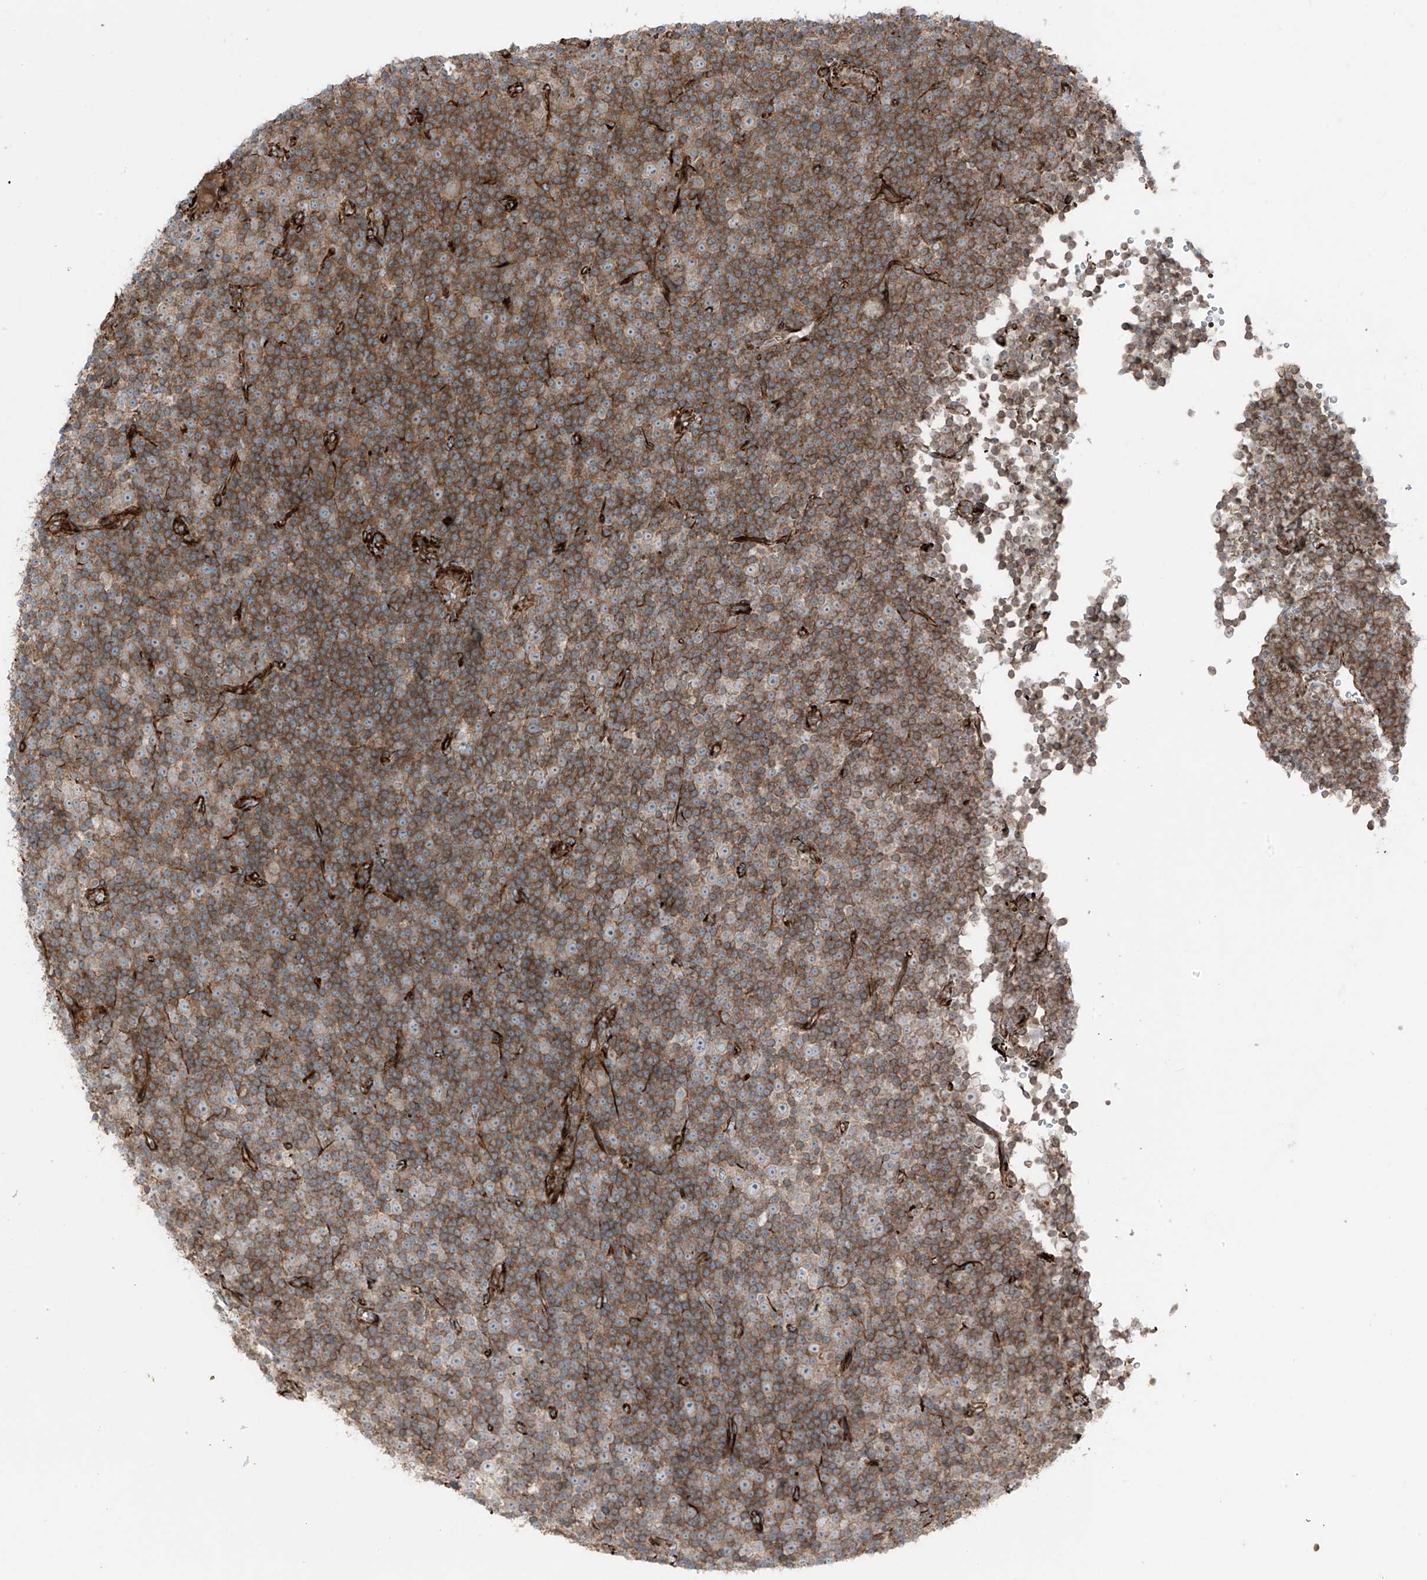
{"staining": {"intensity": "moderate", "quantity": ">75%", "location": "cytoplasmic/membranous"}, "tissue": "lymphoma", "cell_type": "Tumor cells", "image_type": "cancer", "snomed": [{"axis": "morphology", "description": "Malignant lymphoma, non-Hodgkin's type, Low grade"}, {"axis": "topography", "description": "Lymph node"}], "caption": "Malignant lymphoma, non-Hodgkin's type (low-grade) stained with a protein marker reveals moderate staining in tumor cells.", "gene": "ERLEC1", "patient": {"sex": "female", "age": 67}}